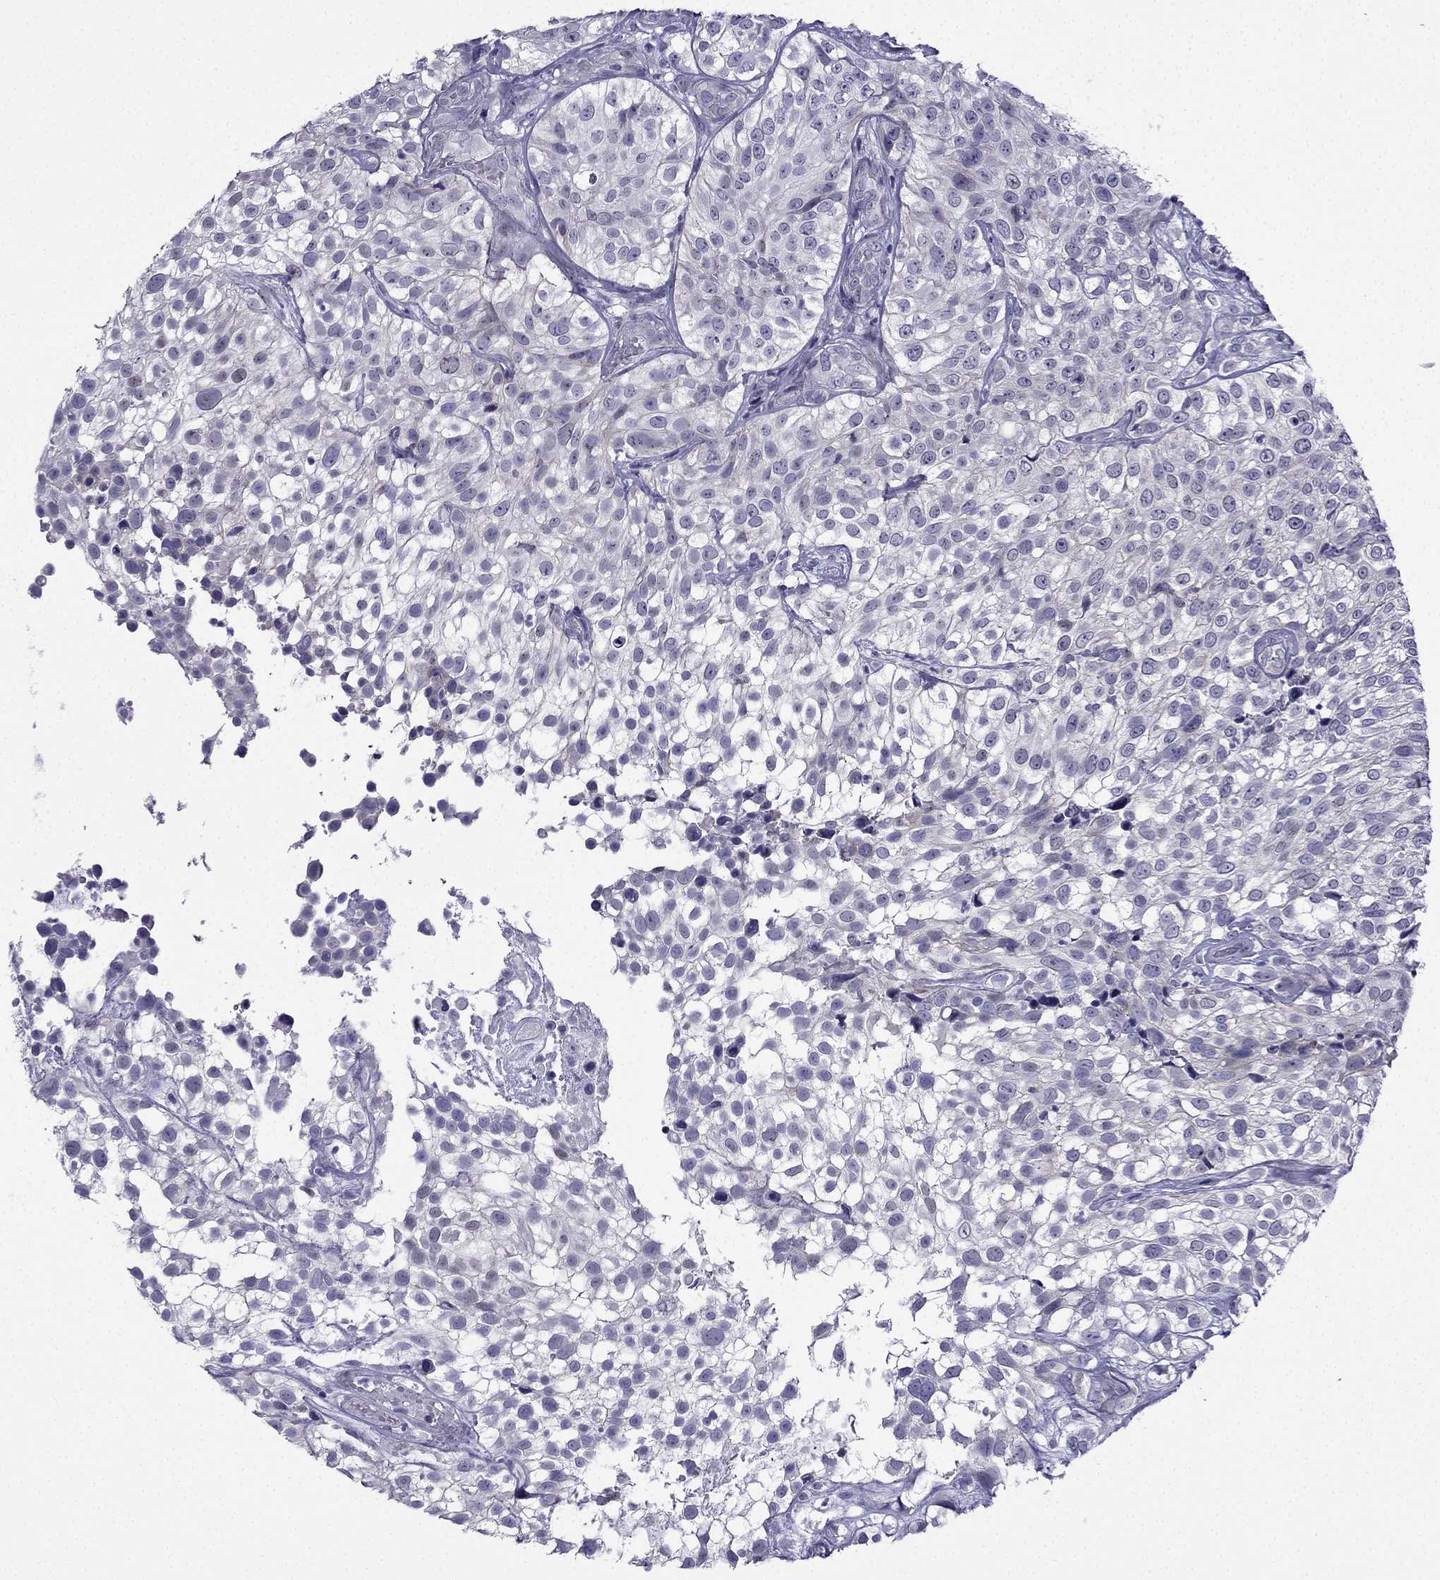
{"staining": {"intensity": "negative", "quantity": "none", "location": "none"}, "tissue": "urothelial cancer", "cell_type": "Tumor cells", "image_type": "cancer", "snomed": [{"axis": "morphology", "description": "Urothelial carcinoma, High grade"}, {"axis": "topography", "description": "Urinary bladder"}], "caption": "Tumor cells are negative for brown protein staining in urothelial carcinoma (high-grade).", "gene": "POM121L12", "patient": {"sex": "male", "age": 56}}